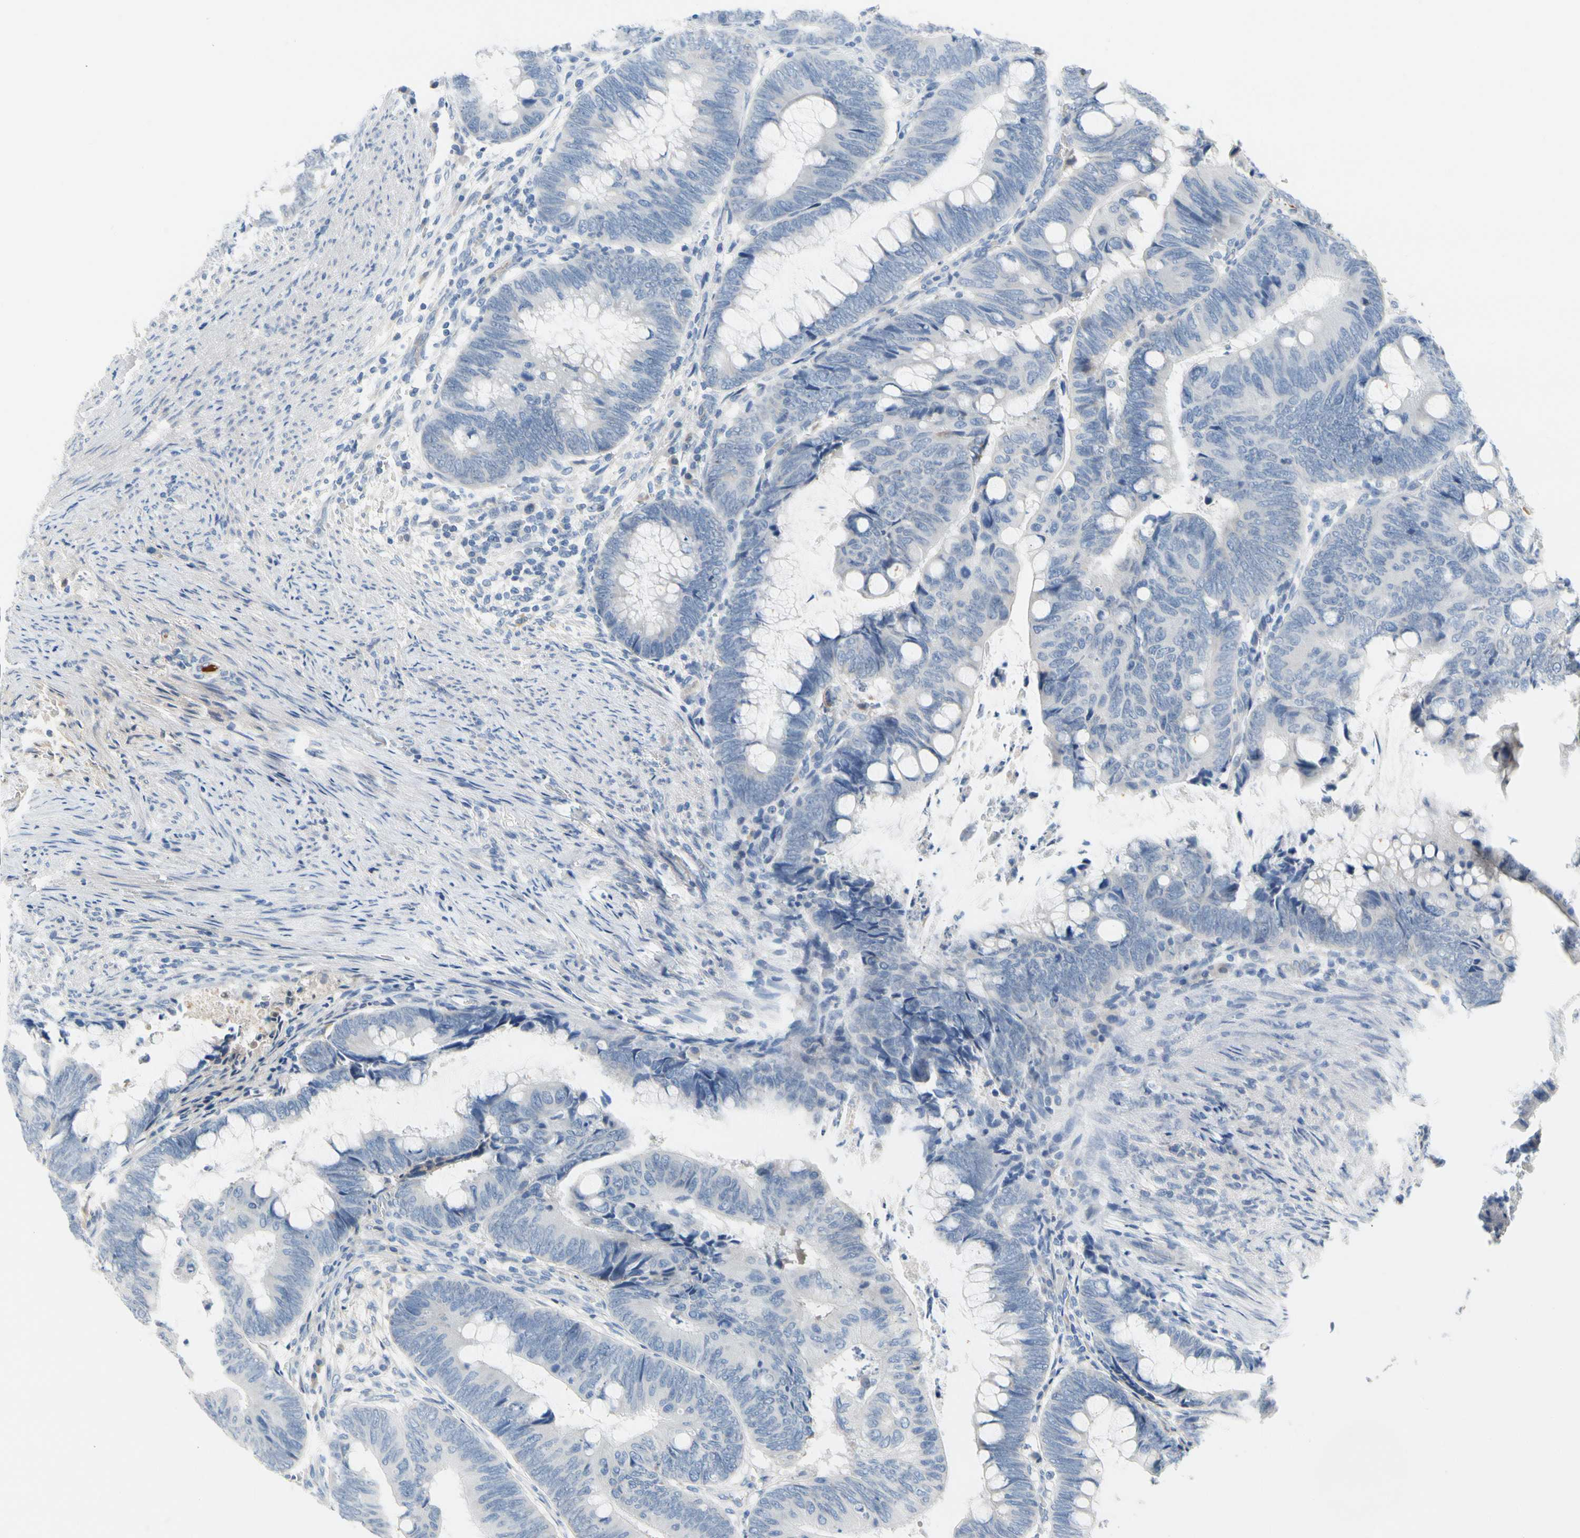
{"staining": {"intensity": "negative", "quantity": "none", "location": "none"}, "tissue": "colorectal cancer", "cell_type": "Tumor cells", "image_type": "cancer", "snomed": [{"axis": "morphology", "description": "Normal tissue, NOS"}, {"axis": "morphology", "description": "Adenocarcinoma, NOS"}, {"axis": "topography", "description": "Rectum"}, {"axis": "topography", "description": "Peripheral nerve tissue"}], "caption": "Tumor cells show no significant positivity in adenocarcinoma (colorectal).", "gene": "CNDP1", "patient": {"sex": "male", "age": 92}}